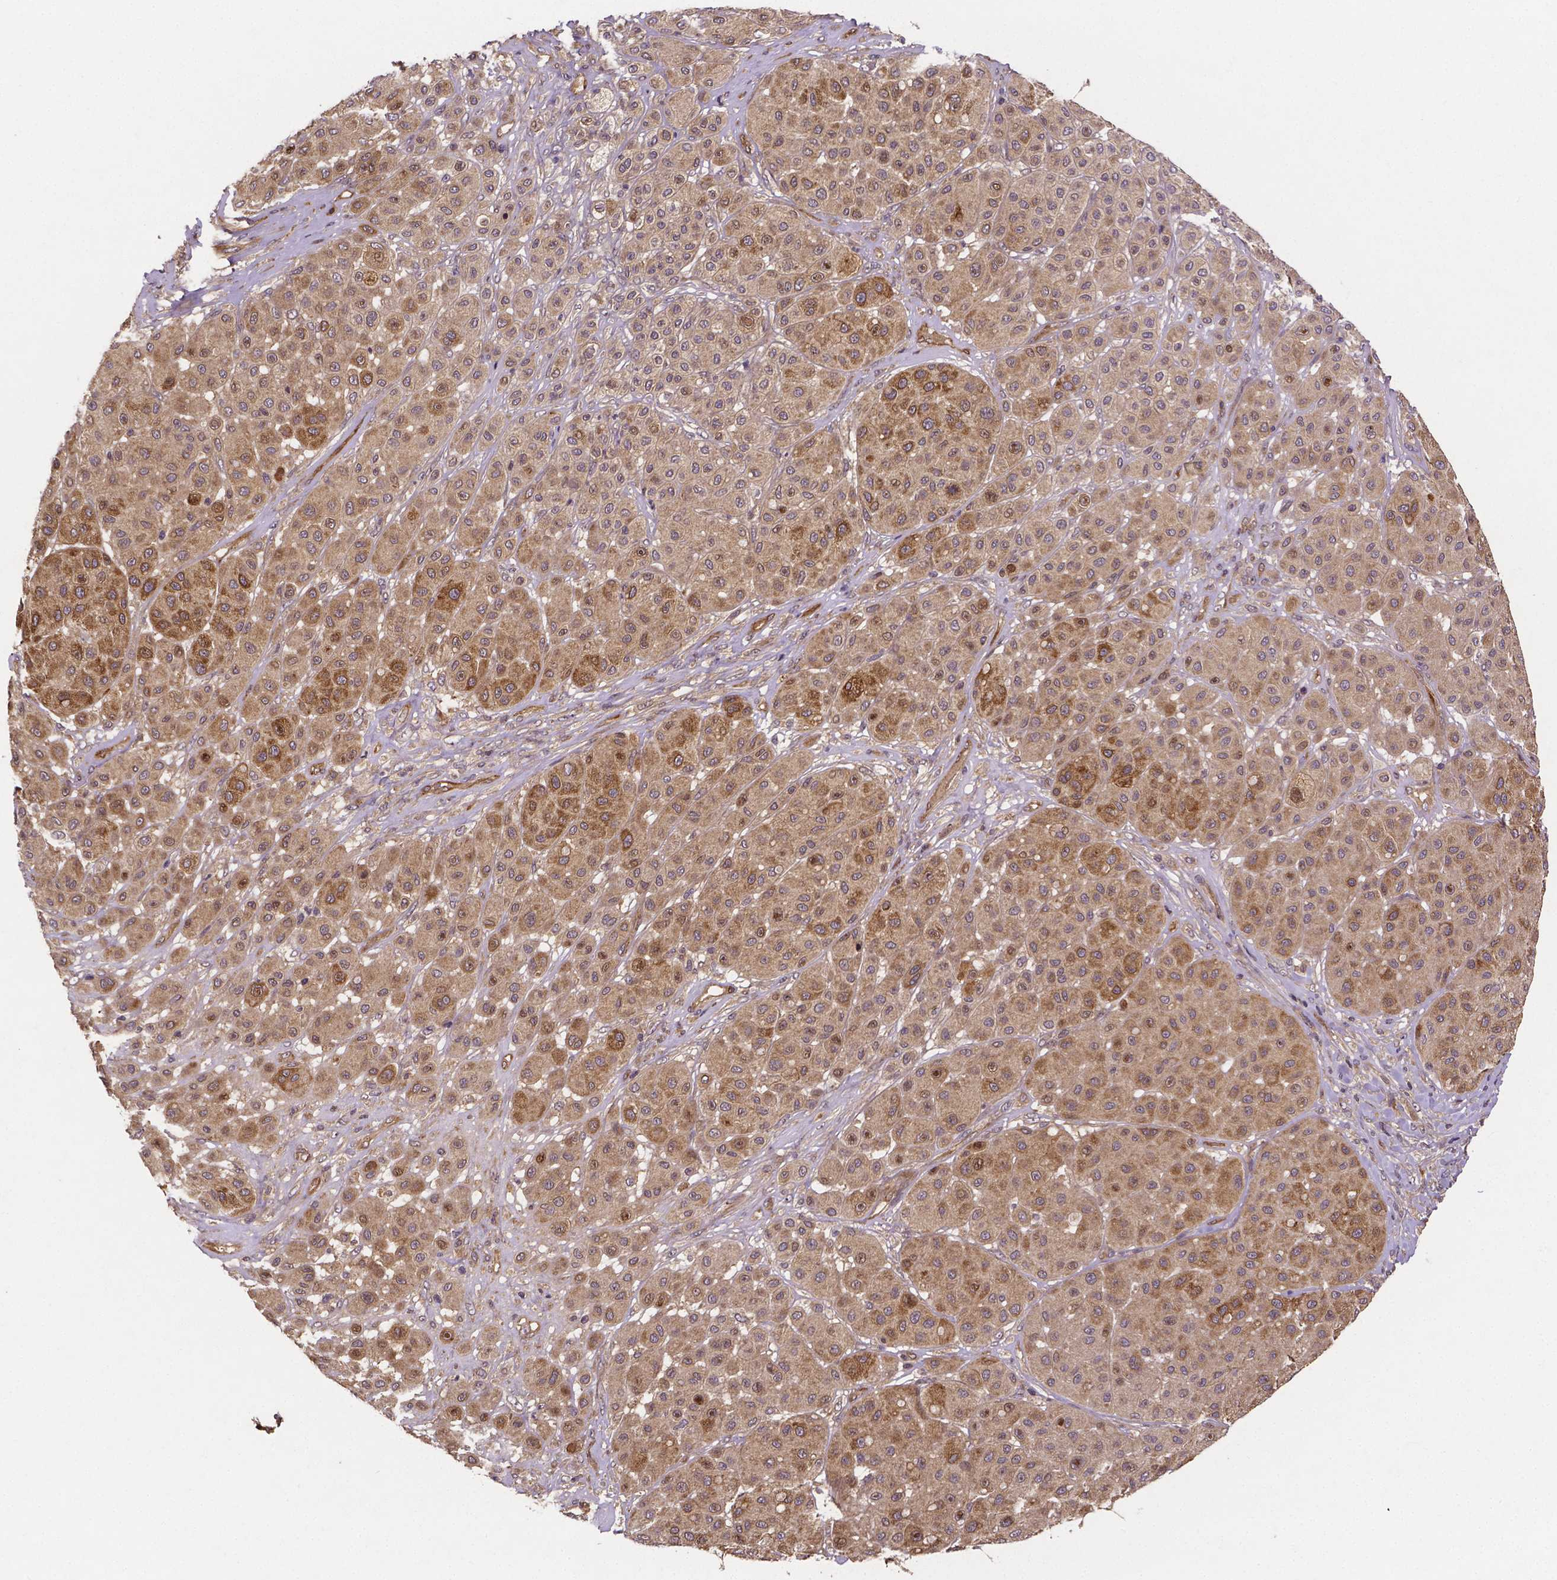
{"staining": {"intensity": "strong", "quantity": "25%-75%", "location": "cytoplasmic/membranous"}, "tissue": "melanoma", "cell_type": "Tumor cells", "image_type": "cancer", "snomed": [{"axis": "morphology", "description": "Malignant melanoma, Metastatic site"}, {"axis": "topography", "description": "Smooth muscle"}], "caption": "Strong cytoplasmic/membranous expression is present in about 25%-75% of tumor cells in malignant melanoma (metastatic site).", "gene": "RNF123", "patient": {"sex": "male", "age": 41}}